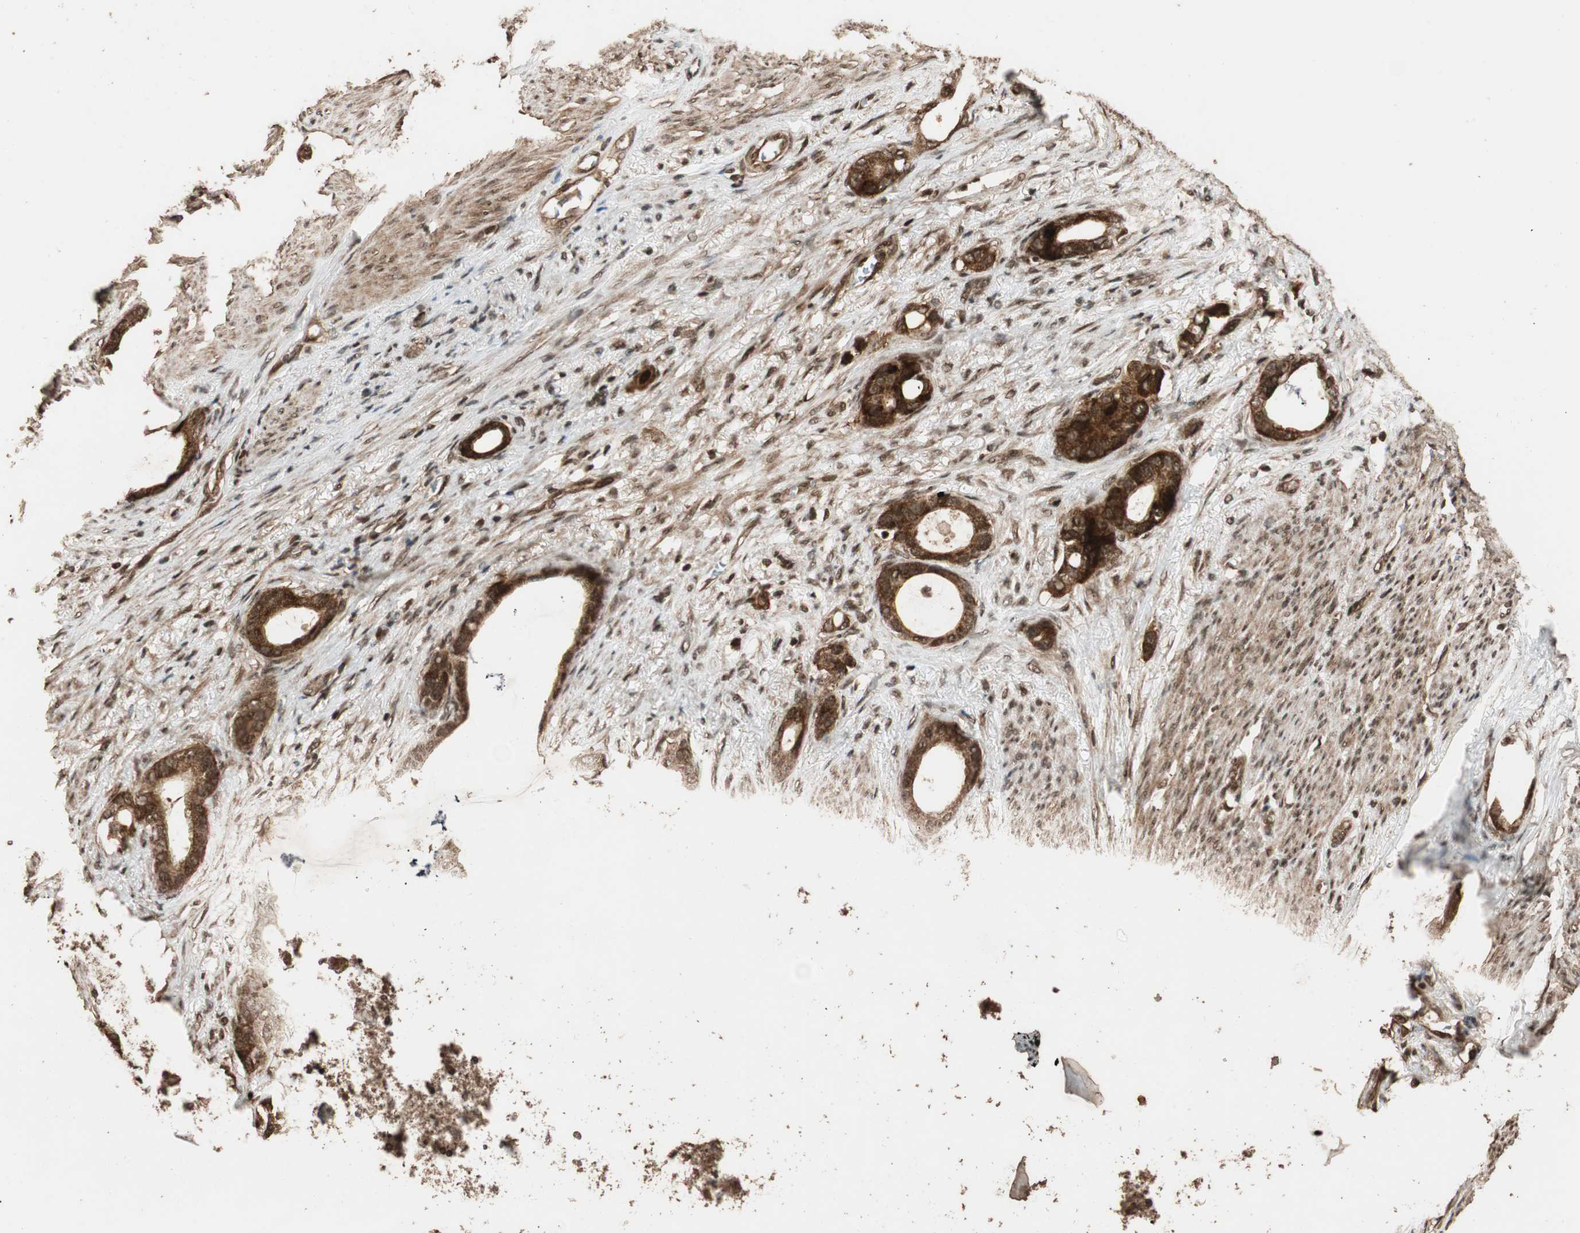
{"staining": {"intensity": "moderate", "quantity": ">75%", "location": "cytoplasmic/membranous"}, "tissue": "stomach cancer", "cell_type": "Tumor cells", "image_type": "cancer", "snomed": [{"axis": "morphology", "description": "Adenocarcinoma, NOS"}, {"axis": "topography", "description": "Stomach"}], "caption": "Tumor cells show medium levels of moderate cytoplasmic/membranous staining in about >75% of cells in stomach cancer.", "gene": "ALKBH5", "patient": {"sex": "female", "age": 75}}